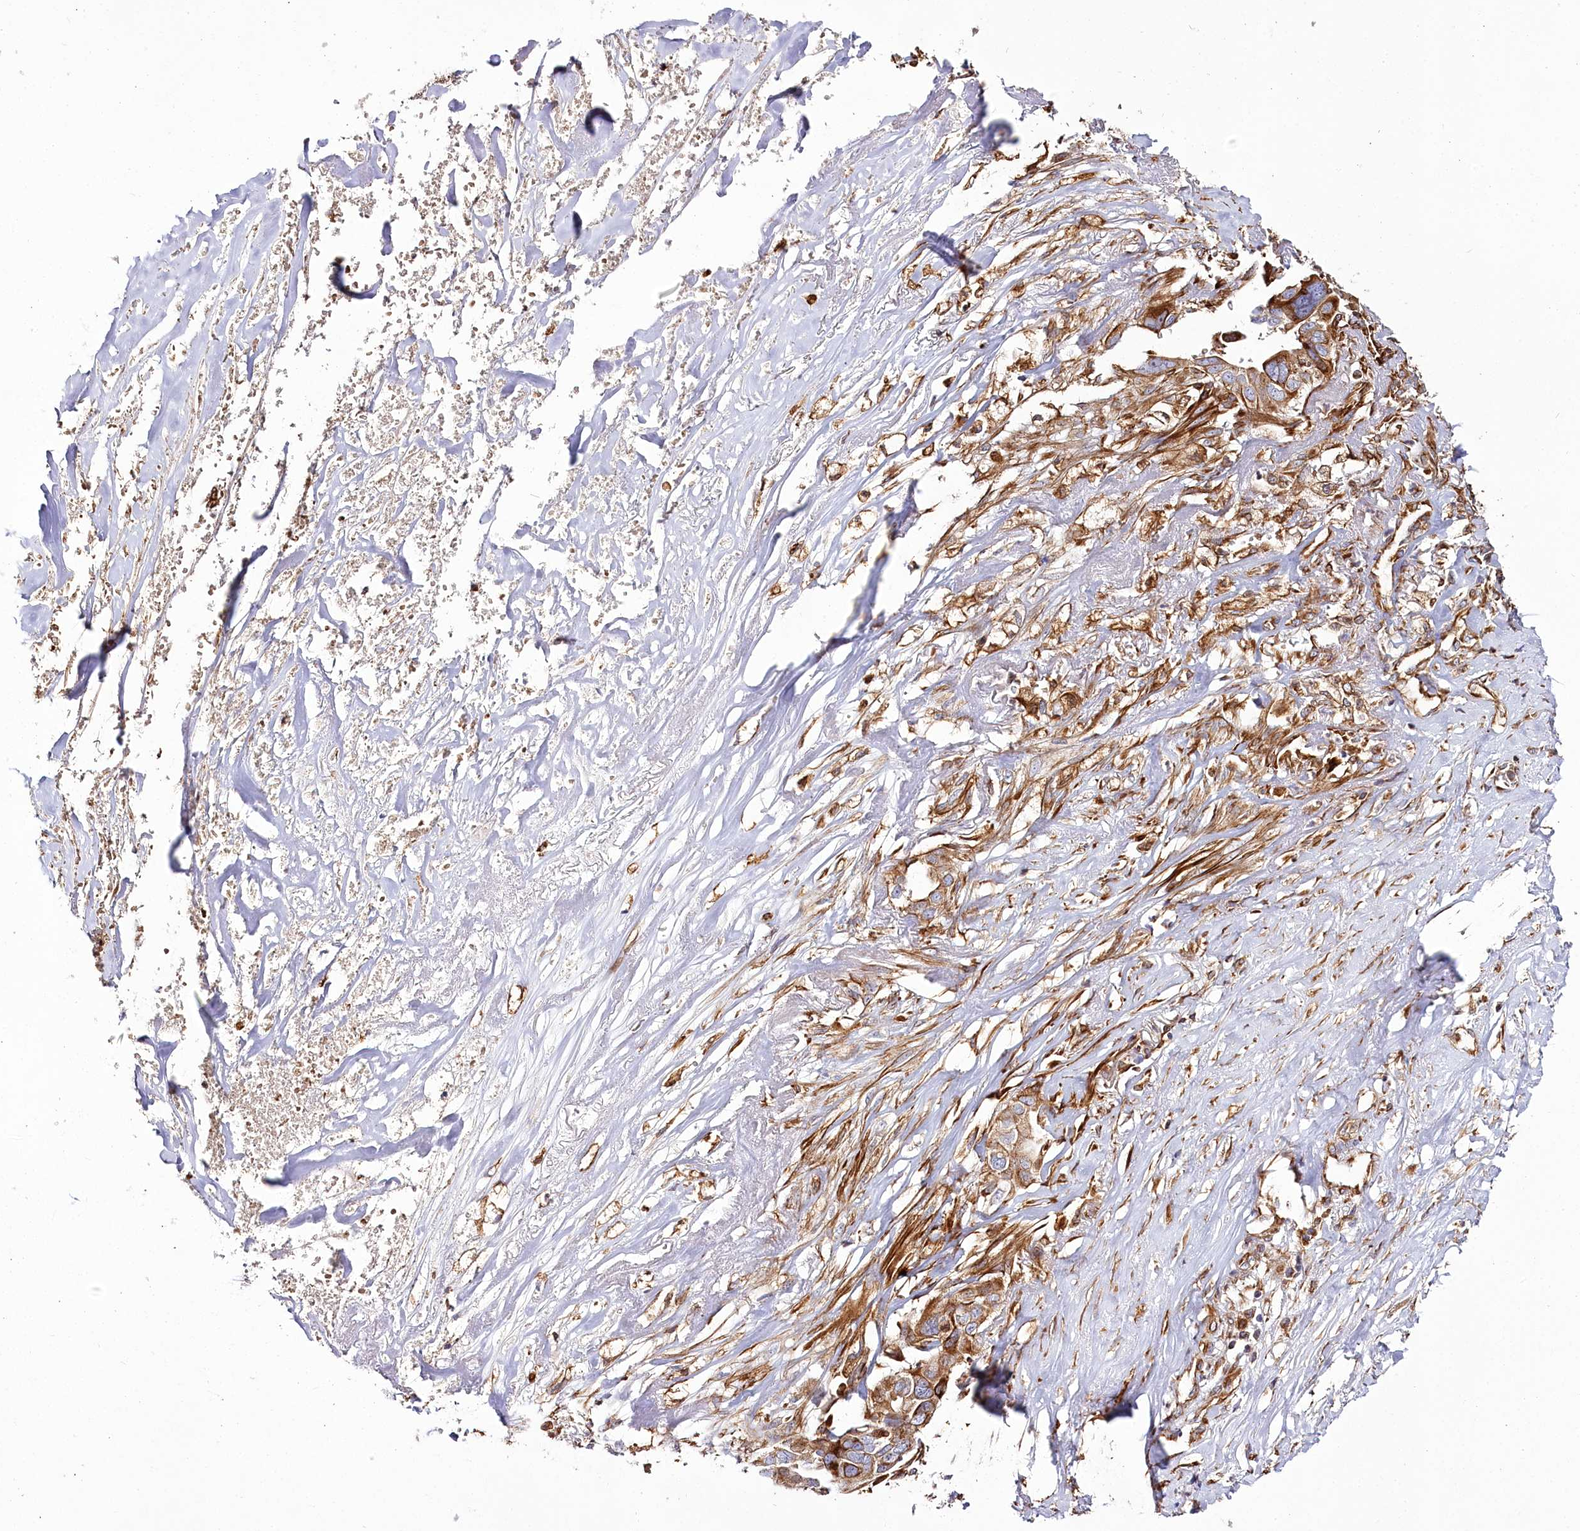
{"staining": {"intensity": "moderate", "quantity": ">75%", "location": "cytoplasmic/membranous"}, "tissue": "liver cancer", "cell_type": "Tumor cells", "image_type": "cancer", "snomed": [{"axis": "morphology", "description": "Cholangiocarcinoma"}, {"axis": "topography", "description": "Liver"}], "caption": "The photomicrograph exhibits a brown stain indicating the presence of a protein in the cytoplasmic/membranous of tumor cells in cholangiocarcinoma (liver).", "gene": "THUMPD3", "patient": {"sex": "female", "age": 79}}